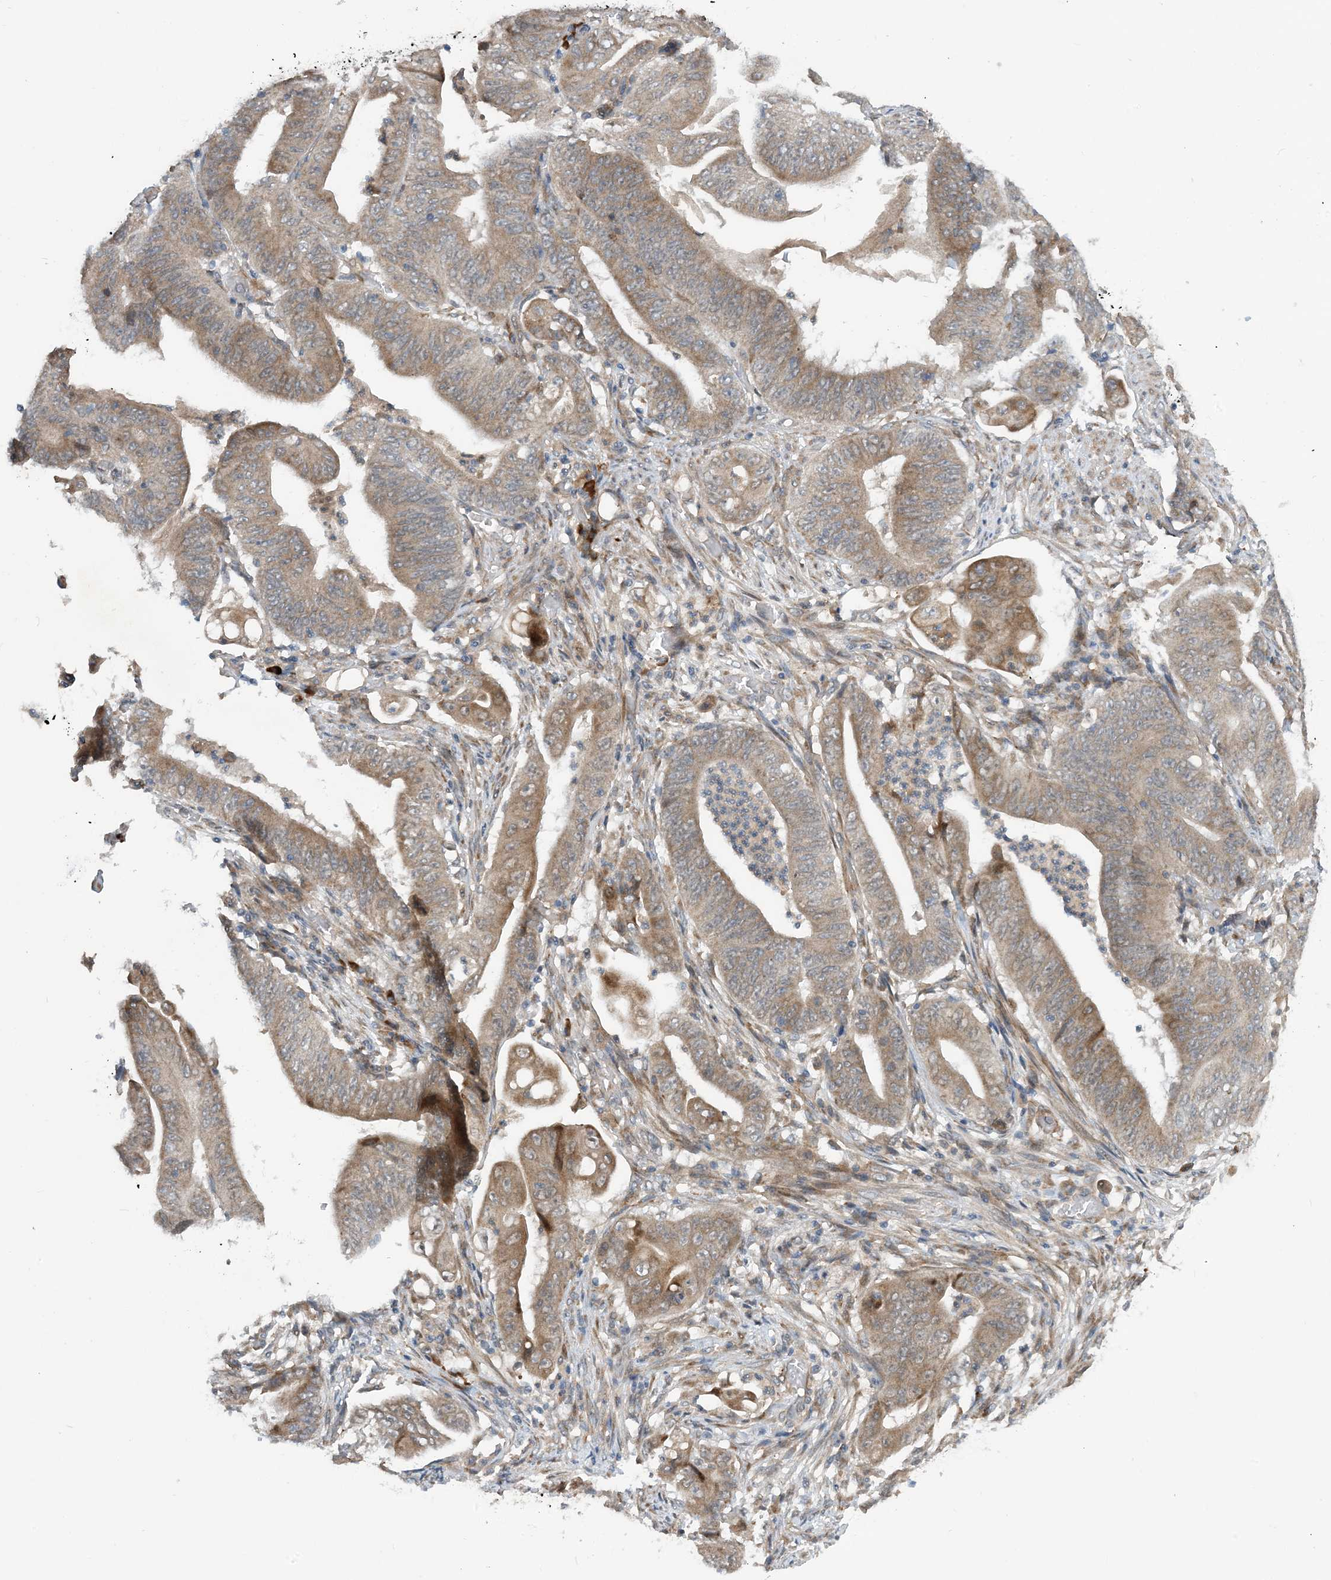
{"staining": {"intensity": "moderate", "quantity": ">75%", "location": "cytoplasmic/membranous"}, "tissue": "stomach cancer", "cell_type": "Tumor cells", "image_type": "cancer", "snomed": [{"axis": "morphology", "description": "Adenocarcinoma, NOS"}, {"axis": "topography", "description": "Stomach"}], "caption": "Immunohistochemistry histopathology image of human stomach cancer (adenocarcinoma) stained for a protein (brown), which reveals medium levels of moderate cytoplasmic/membranous staining in about >75% of tumor cells.", "gene": "PHOSPHO2", "patient": {"sex": "female", "age": 73}}